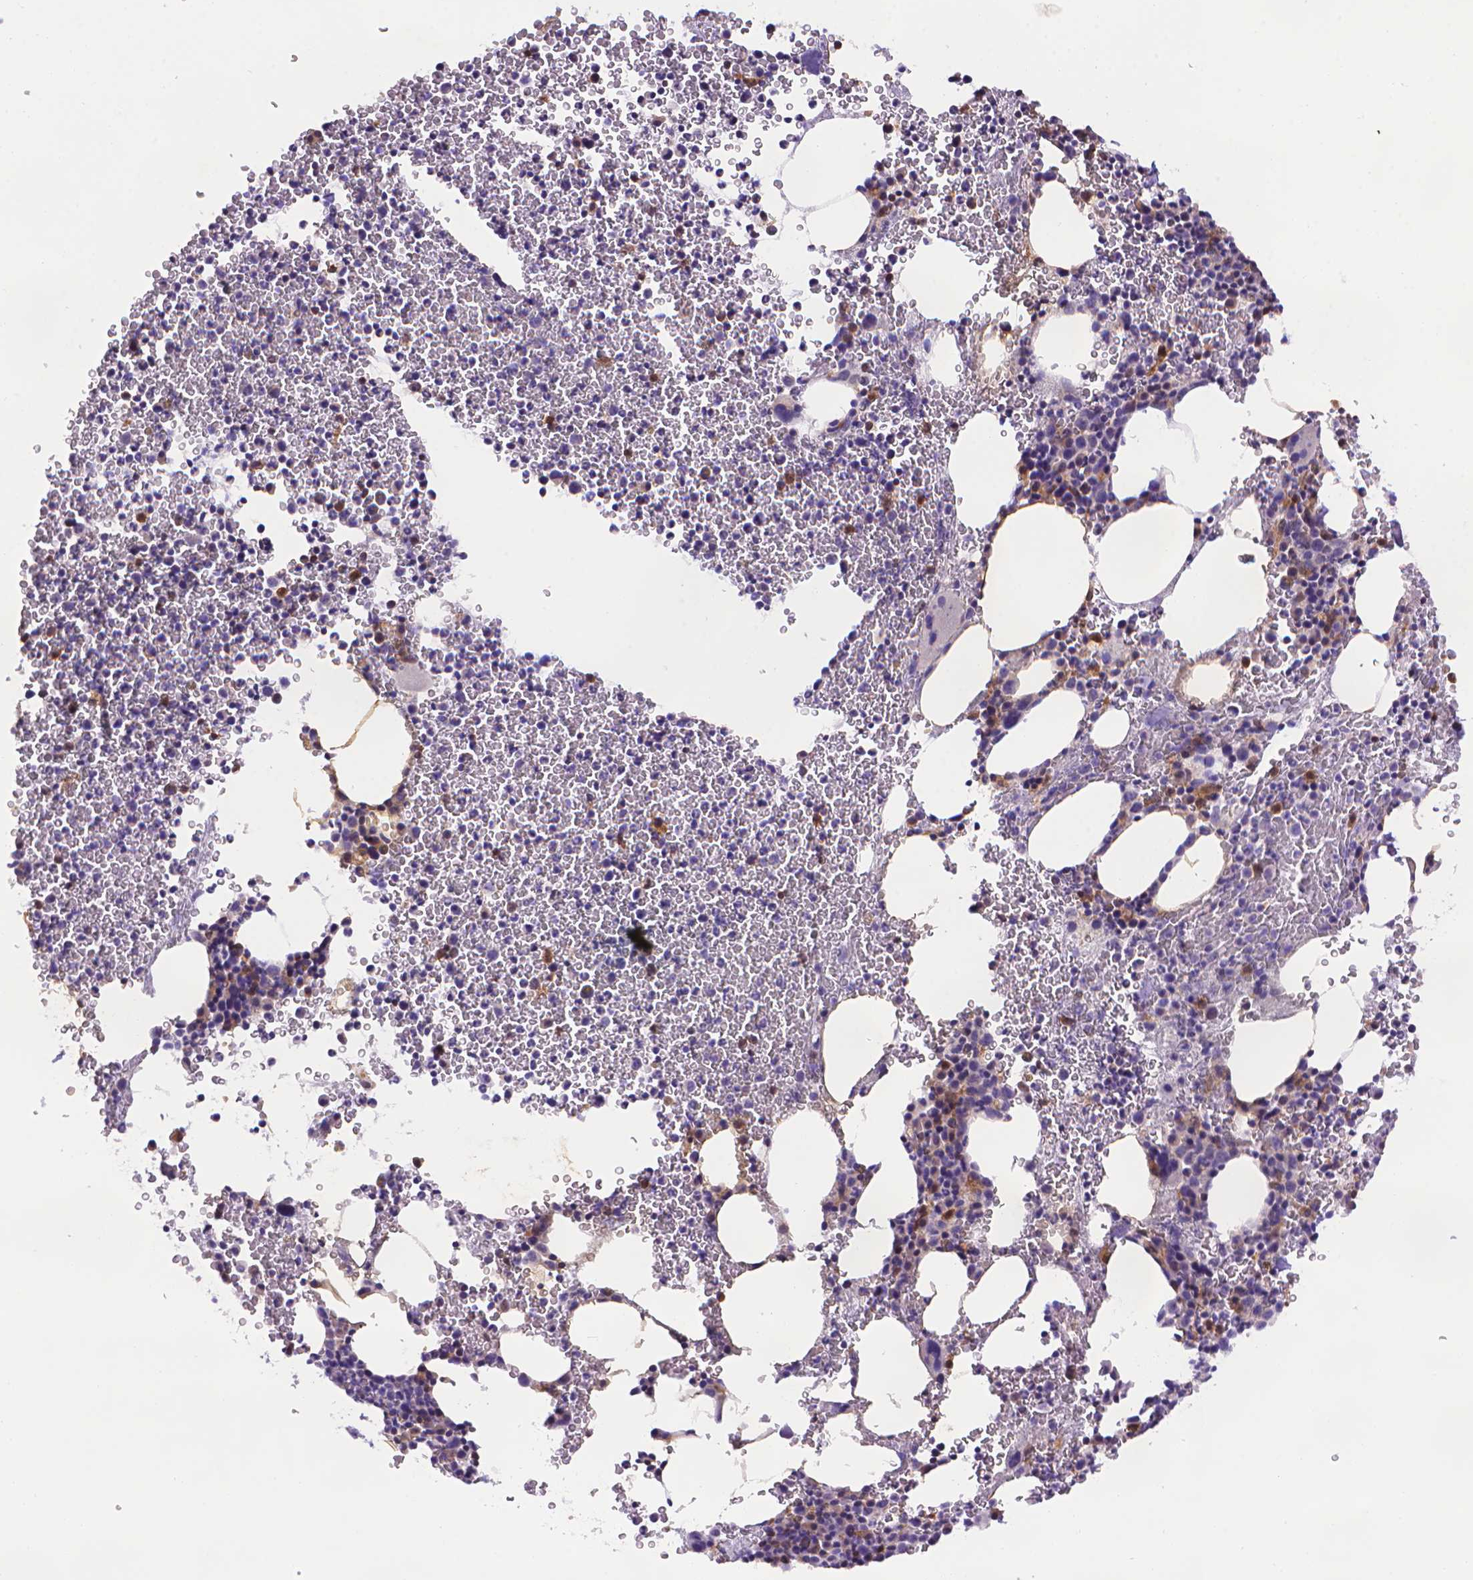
{"staining": {"intensity": "weak", "quantity": "<25%", "location": "cytoplasmic/membranous"}, "tissue": "bone marrow", "cell_type": "Hematopoietic cells", "image_type": "normal", "snomed": [{"axis": "morphology", "description": "Normal tissue, NOS"}, {"axis": "topography", "description": "Bone marrow"}], "caption": "Unremarkable bone marrow was stained to show a protein in brown. There is no significant positivity in hematopoietic cells.", "gene": "FGD2", "patient": {"sex": "female", "age": 56}}